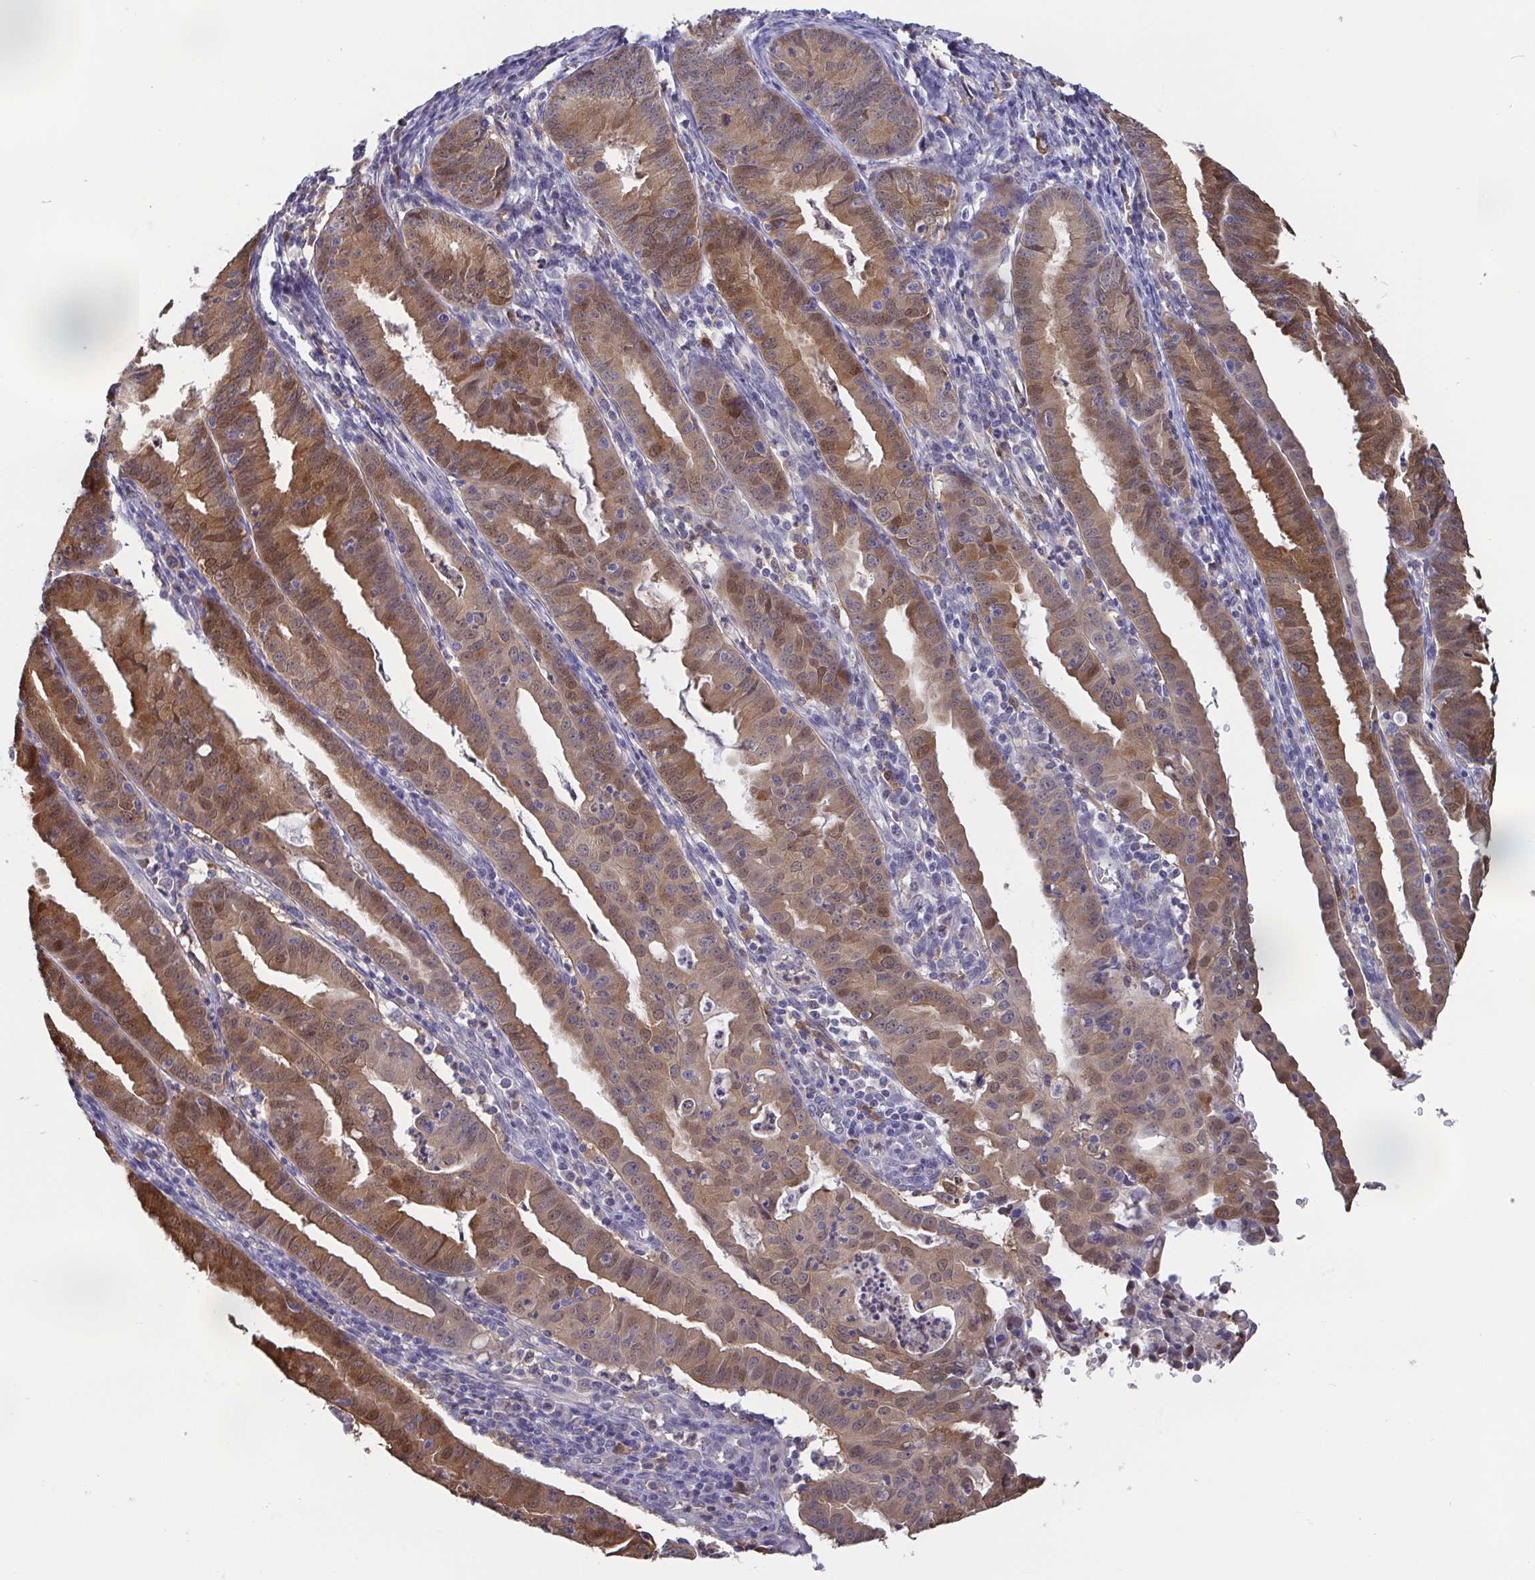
{"staining": {"intensity": "strong", "quantity": ">75%", "location": "cytoplasmic/membranous"}, "tissue": "endometrial cancer", "cell_type": "Tumor cells", "image_type": "cancer", "snomed": [{"axis": "morphology", "description": "Adenocarcinoma, NOS"}, {"axis": "topography", "description": "Endometrium"}], "caption": "Endometrial adenocarcinoma stained with a brown dye shows strong cytoplasmic/membranous positive expression in about >75% of tumor cells.", "gene": "IDH1", "patient": {"sex": "female", "age": 60}}